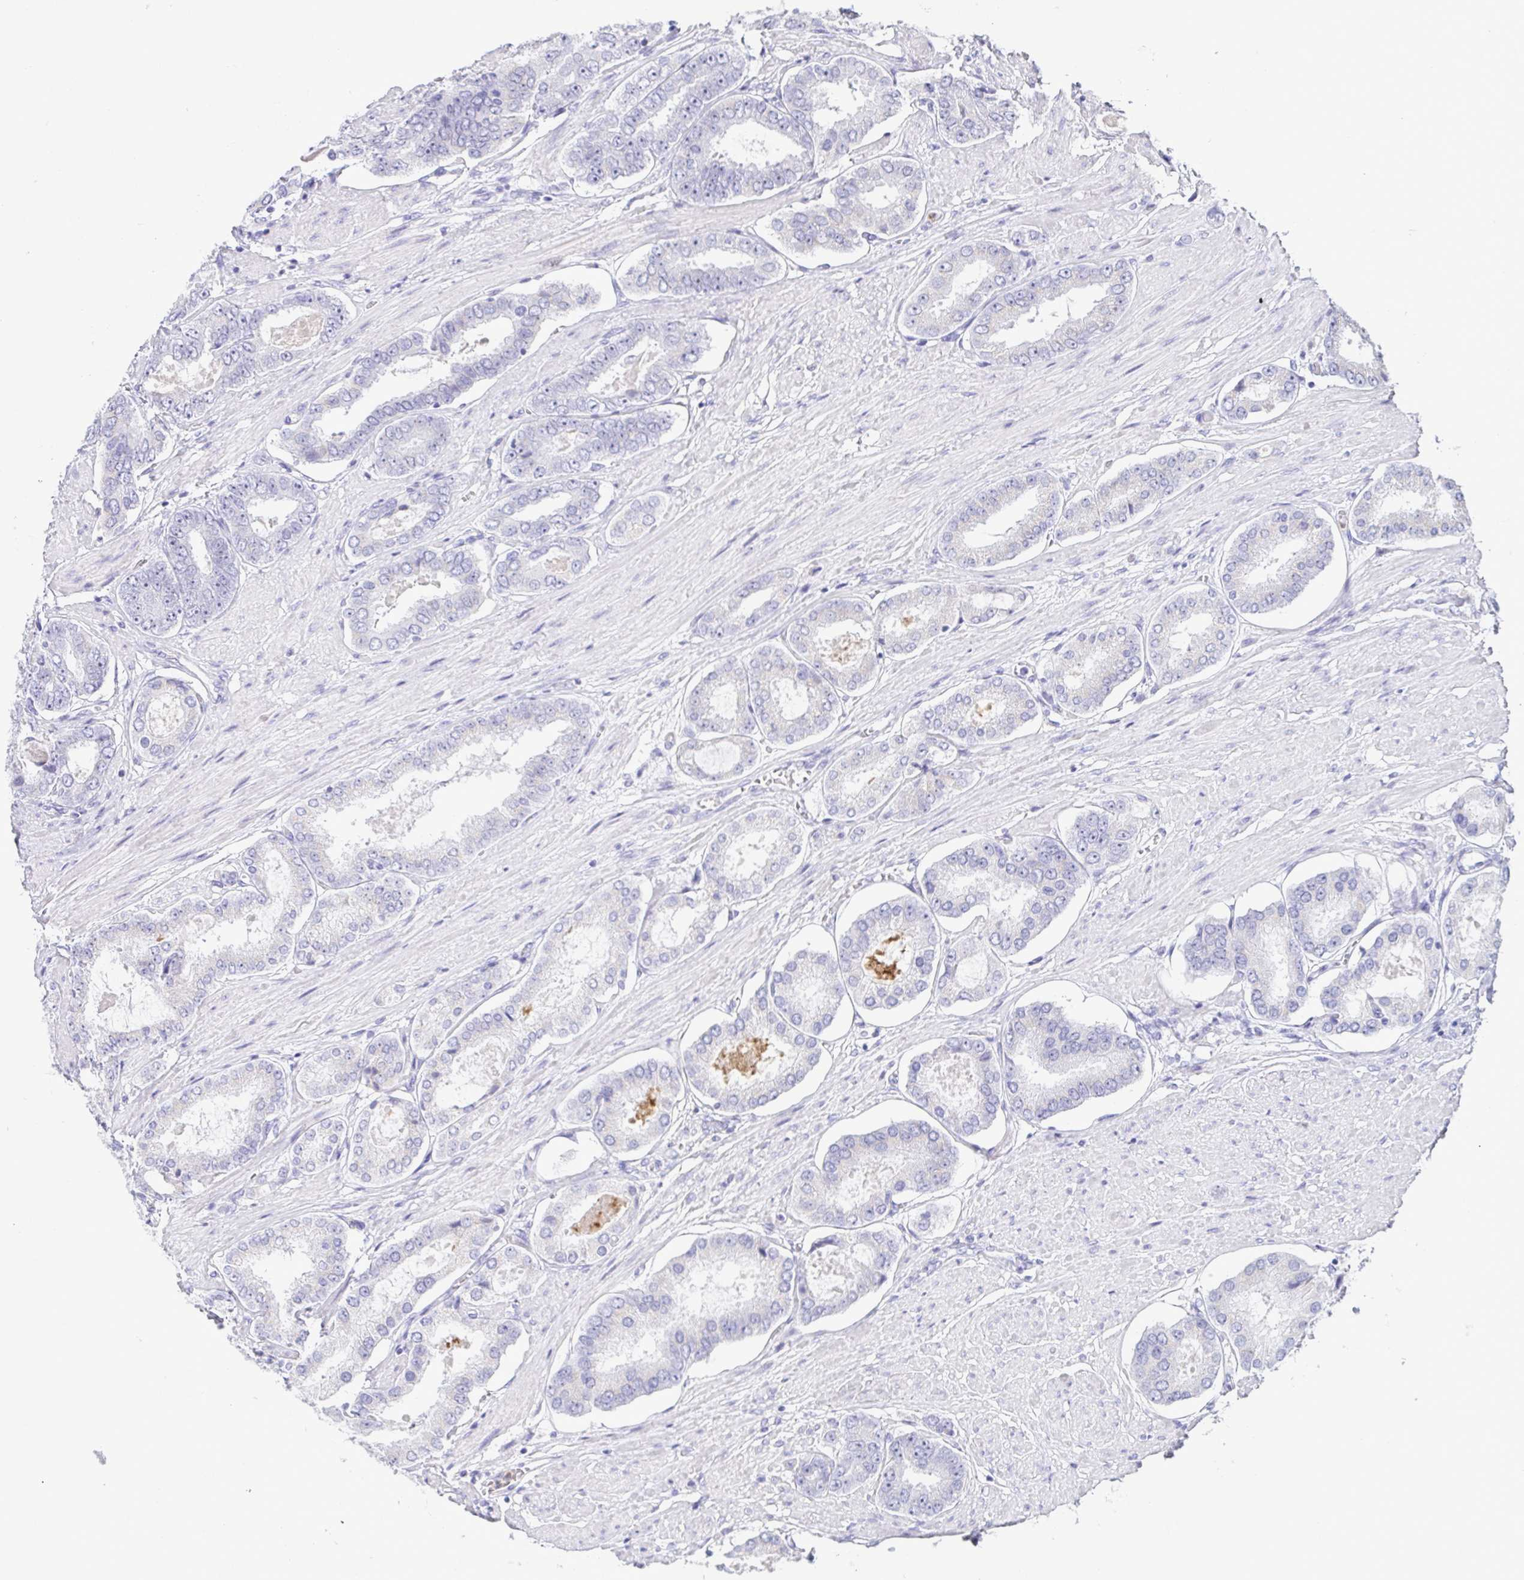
{"staining": {"intensity": "negative", "quantity": "none", "location": "none"}, "tissue": "prostate cancer", "cell_type": "Tumor cells", "image_type": "cancer", "snomed": [{"axis": "morphology", "description": "Adenocarcinoma, High grade"}, {"axis": "topography", "description": "Prostate"}], "caption": "This is an IHC histopathology image of adenocarcinoma (high-grade) (prostate). There is no staining in tumor cells.", "gene": "AZU1", "patient": {"sex": "male", "age": 63}}